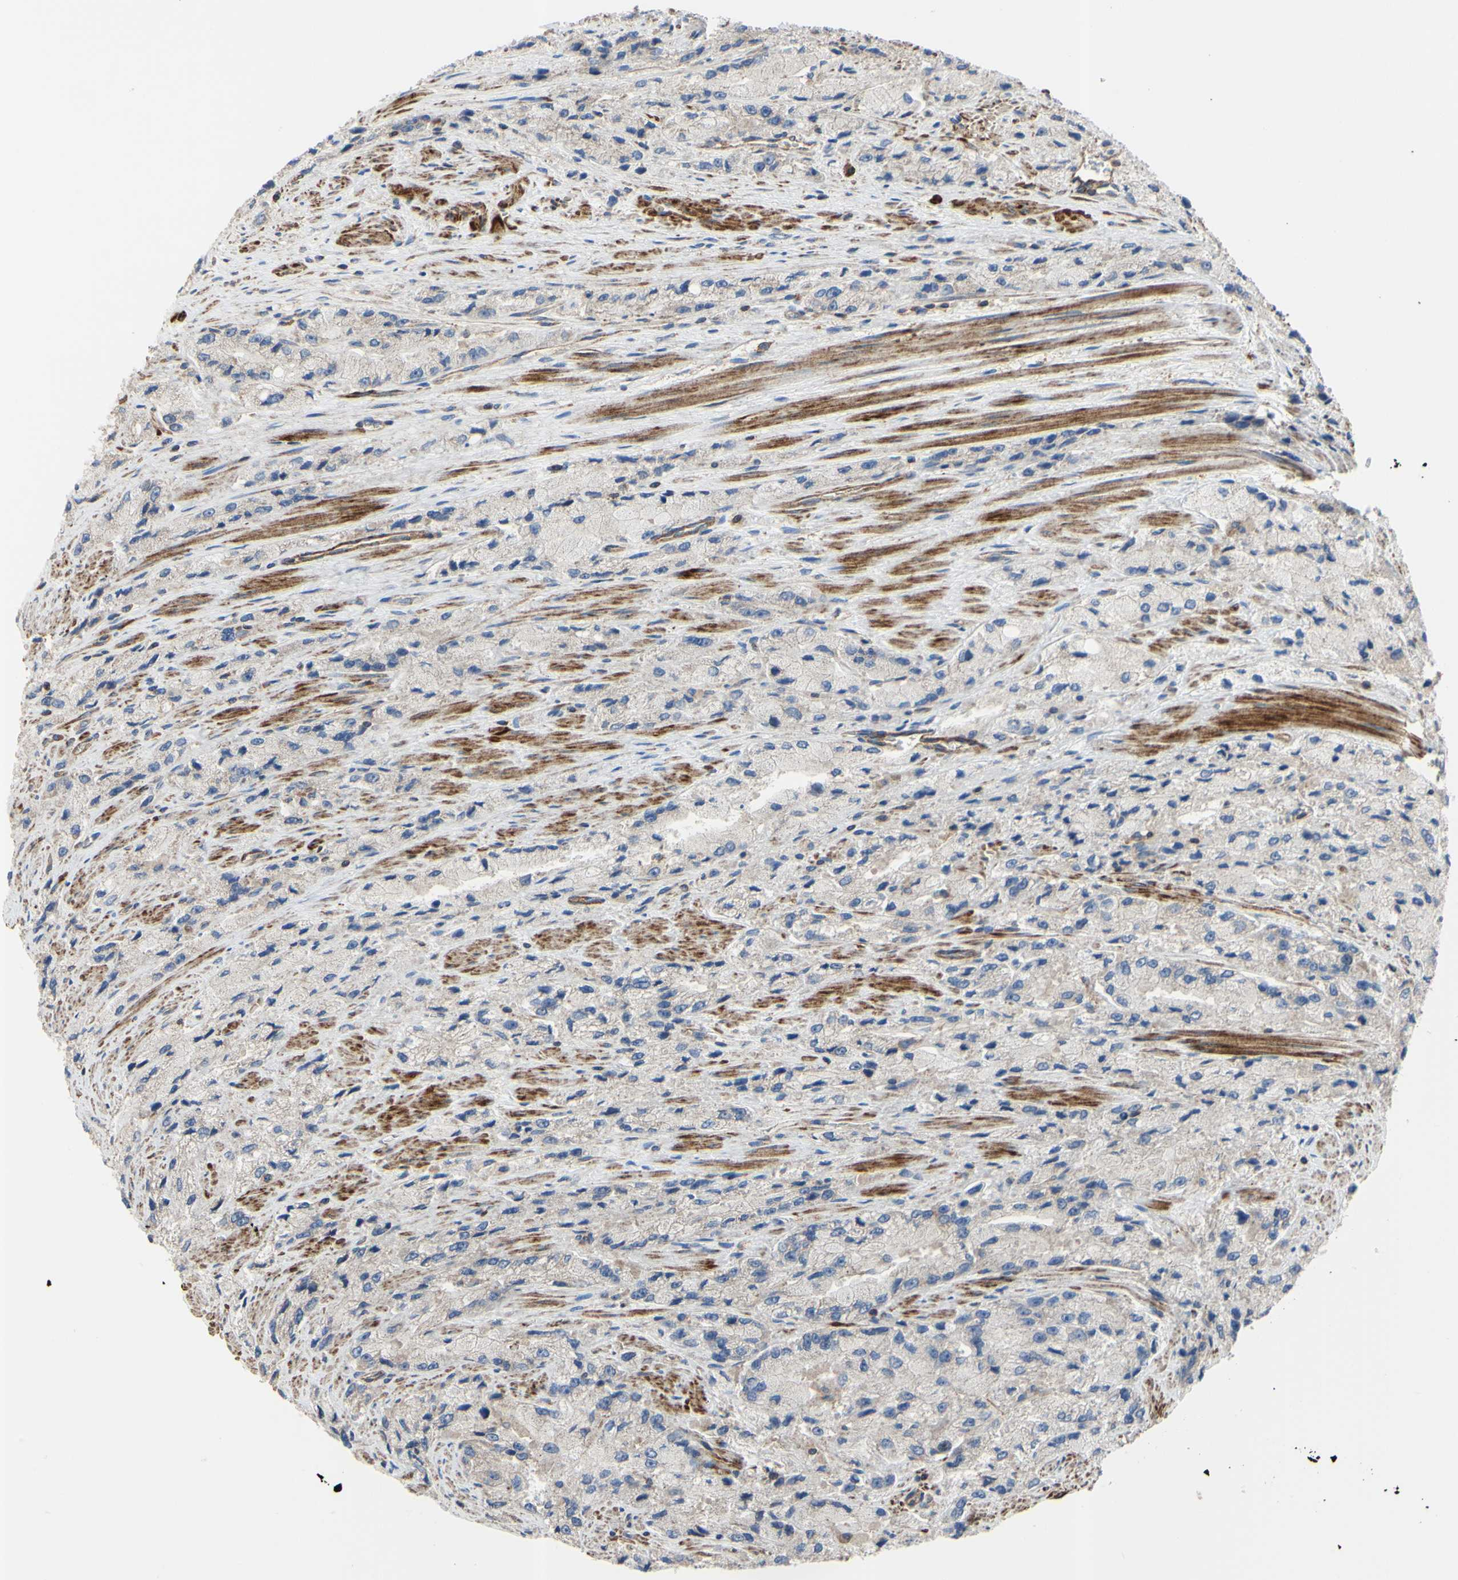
{"staining": {"intensity": "negative", "quantity": "none", "location": "none"}, "tissue": "prostate cancer", "cell_type": "Tumor cells", "image_type": "cancer", "snomed": [{"axis": "morphology", "description": "Adenocarcinoma, High grade"}, {"axis": "topography", "description": "Prostate"}], "caption": "An image of prostate adenocarcinoma (high-grade) stained for a protein exhibits no brown staining in tumor cells. (DAB (3,3'-diaminobenzidine) IHC with hematoxylin counter stain).", "gene": "BECN1", "patient": {"sex": "male", "age": 58}}